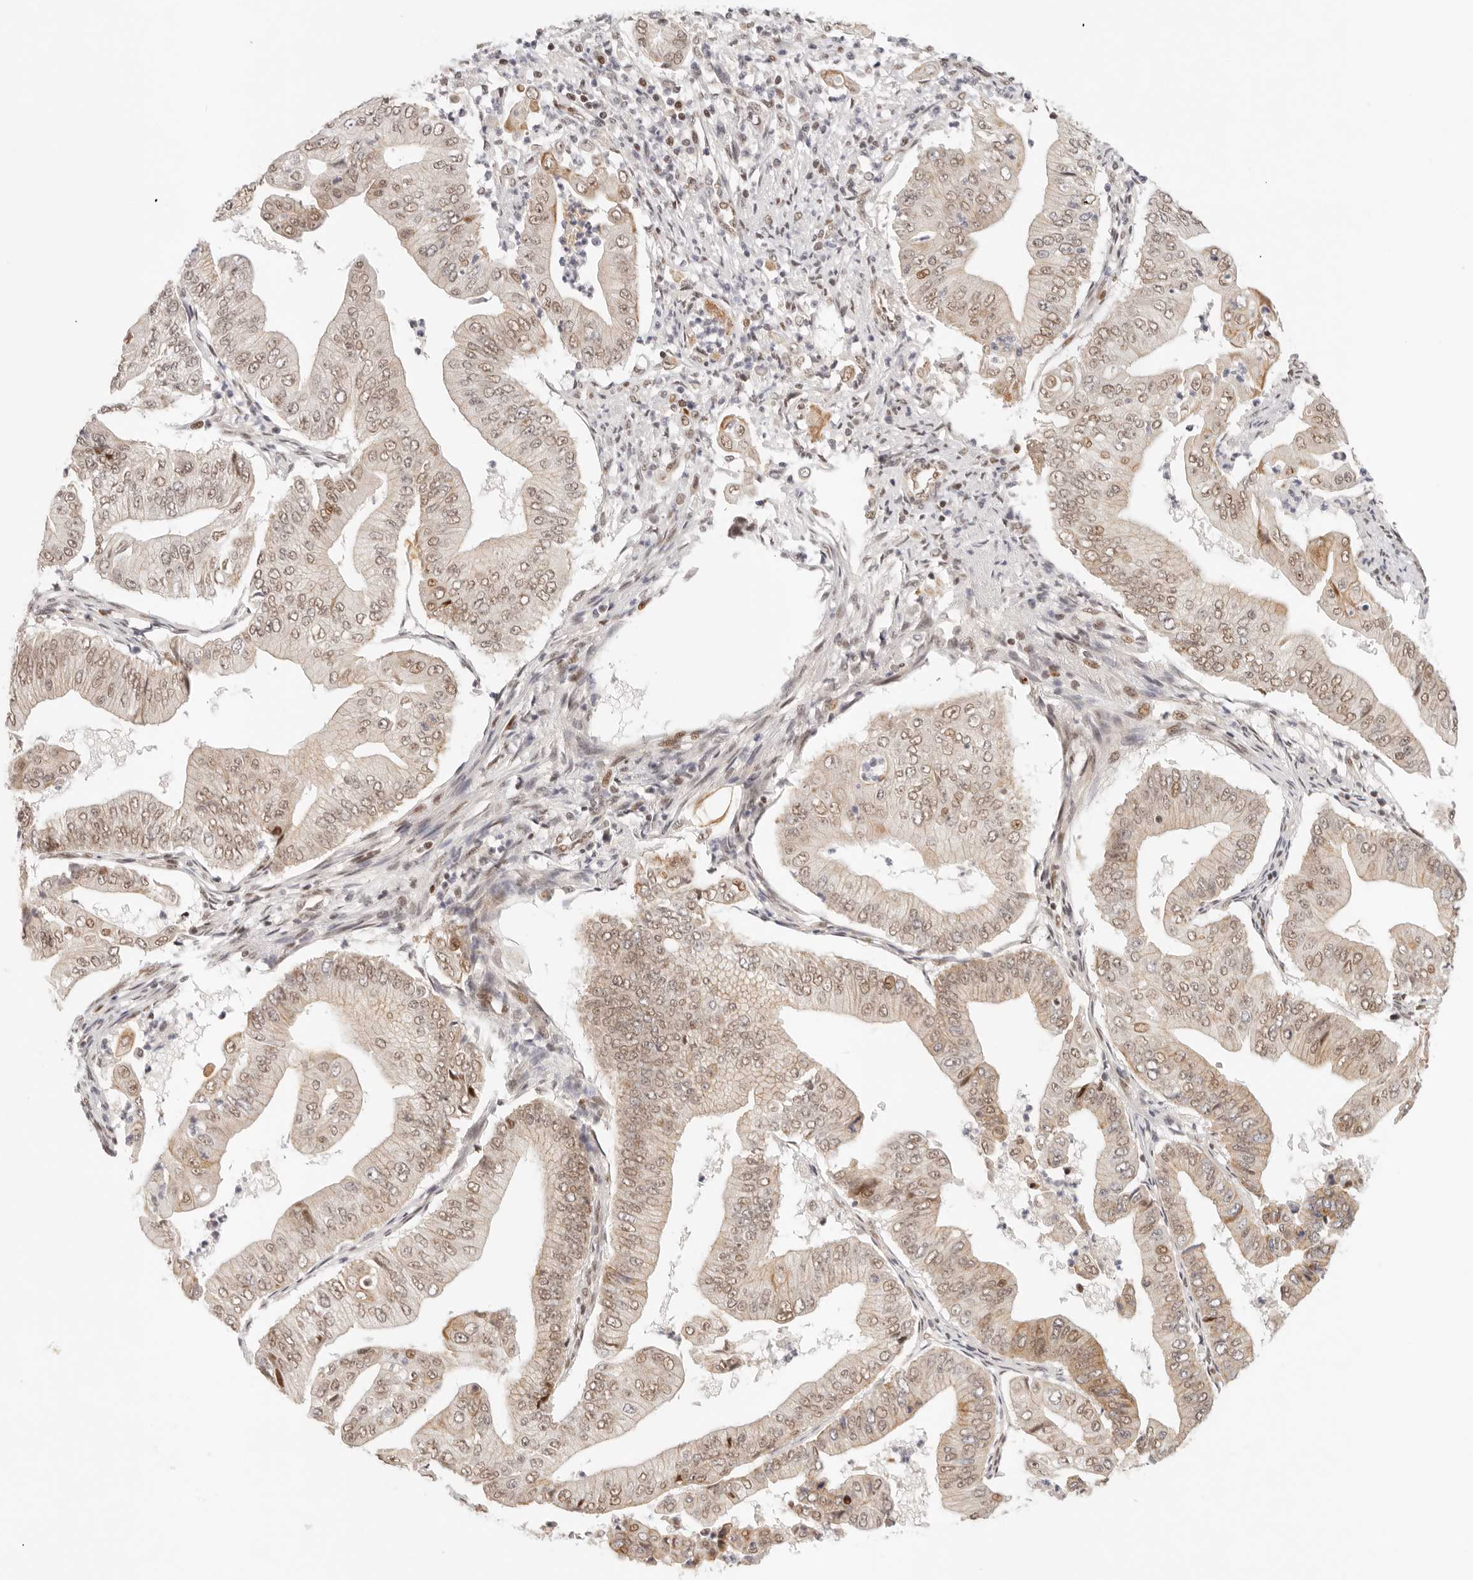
{"staining": {"intensity": "weak", "quantity": ">75%", "location": "nuclear"}, "tissue": "pancreatic cancer", "cell_type": "Tumor cells", "image_type": "cancer", "snomed": [{"axis": "morphology", "description": "Adenocarcinoma, NOS"}, {"axis": "topography", "description": "Pancreas"}], "caption": "Immunohistochemical staining of human pancreatic cancer (adenocarcinoma) shows low levels of weak nuclear staining in approximately >75% of tumor cells.", "gene": "HOXC5", "patient": {"sex": "female", "age": 77}}